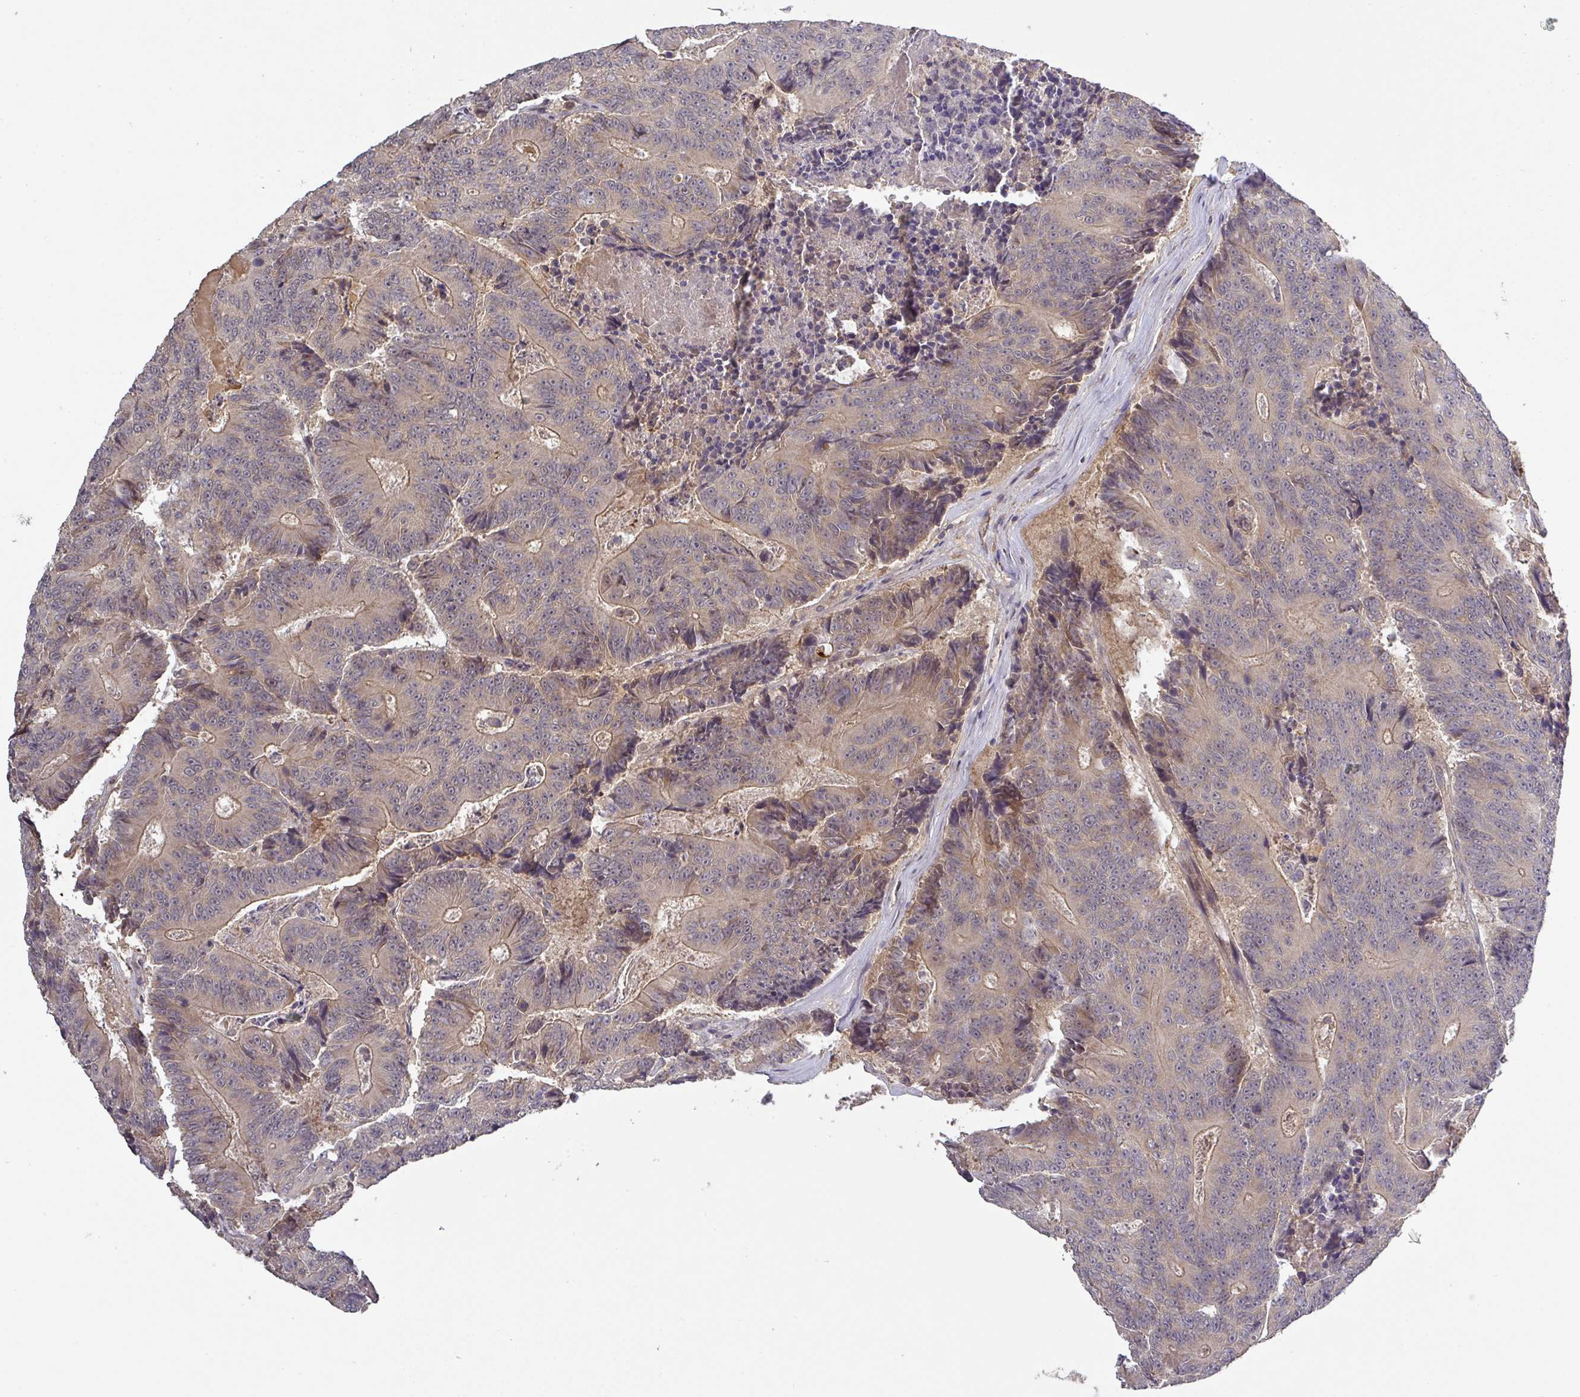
{"staining": {"intensity": "weak", "quantity": ">75%", "location": "cytoplasmic/membranous"}, "tissue": "colorectal cancer", "cell_type": "Tumor cells", "image_type": "cancer", "snomed": [{"axis": "morphology", "description": "Adenocarcinoma, NOS"}, {"axis": "topography", "description": "Colon"}], "caption": "Weak cytoplasmic/membranous staining is seen in about >75% of tumor cells in colorectal cancer. (IHC, brightfield microscopy, high magnification).", "gene": "CCDC121", "patient": {"sex": "male", "age": 83}}